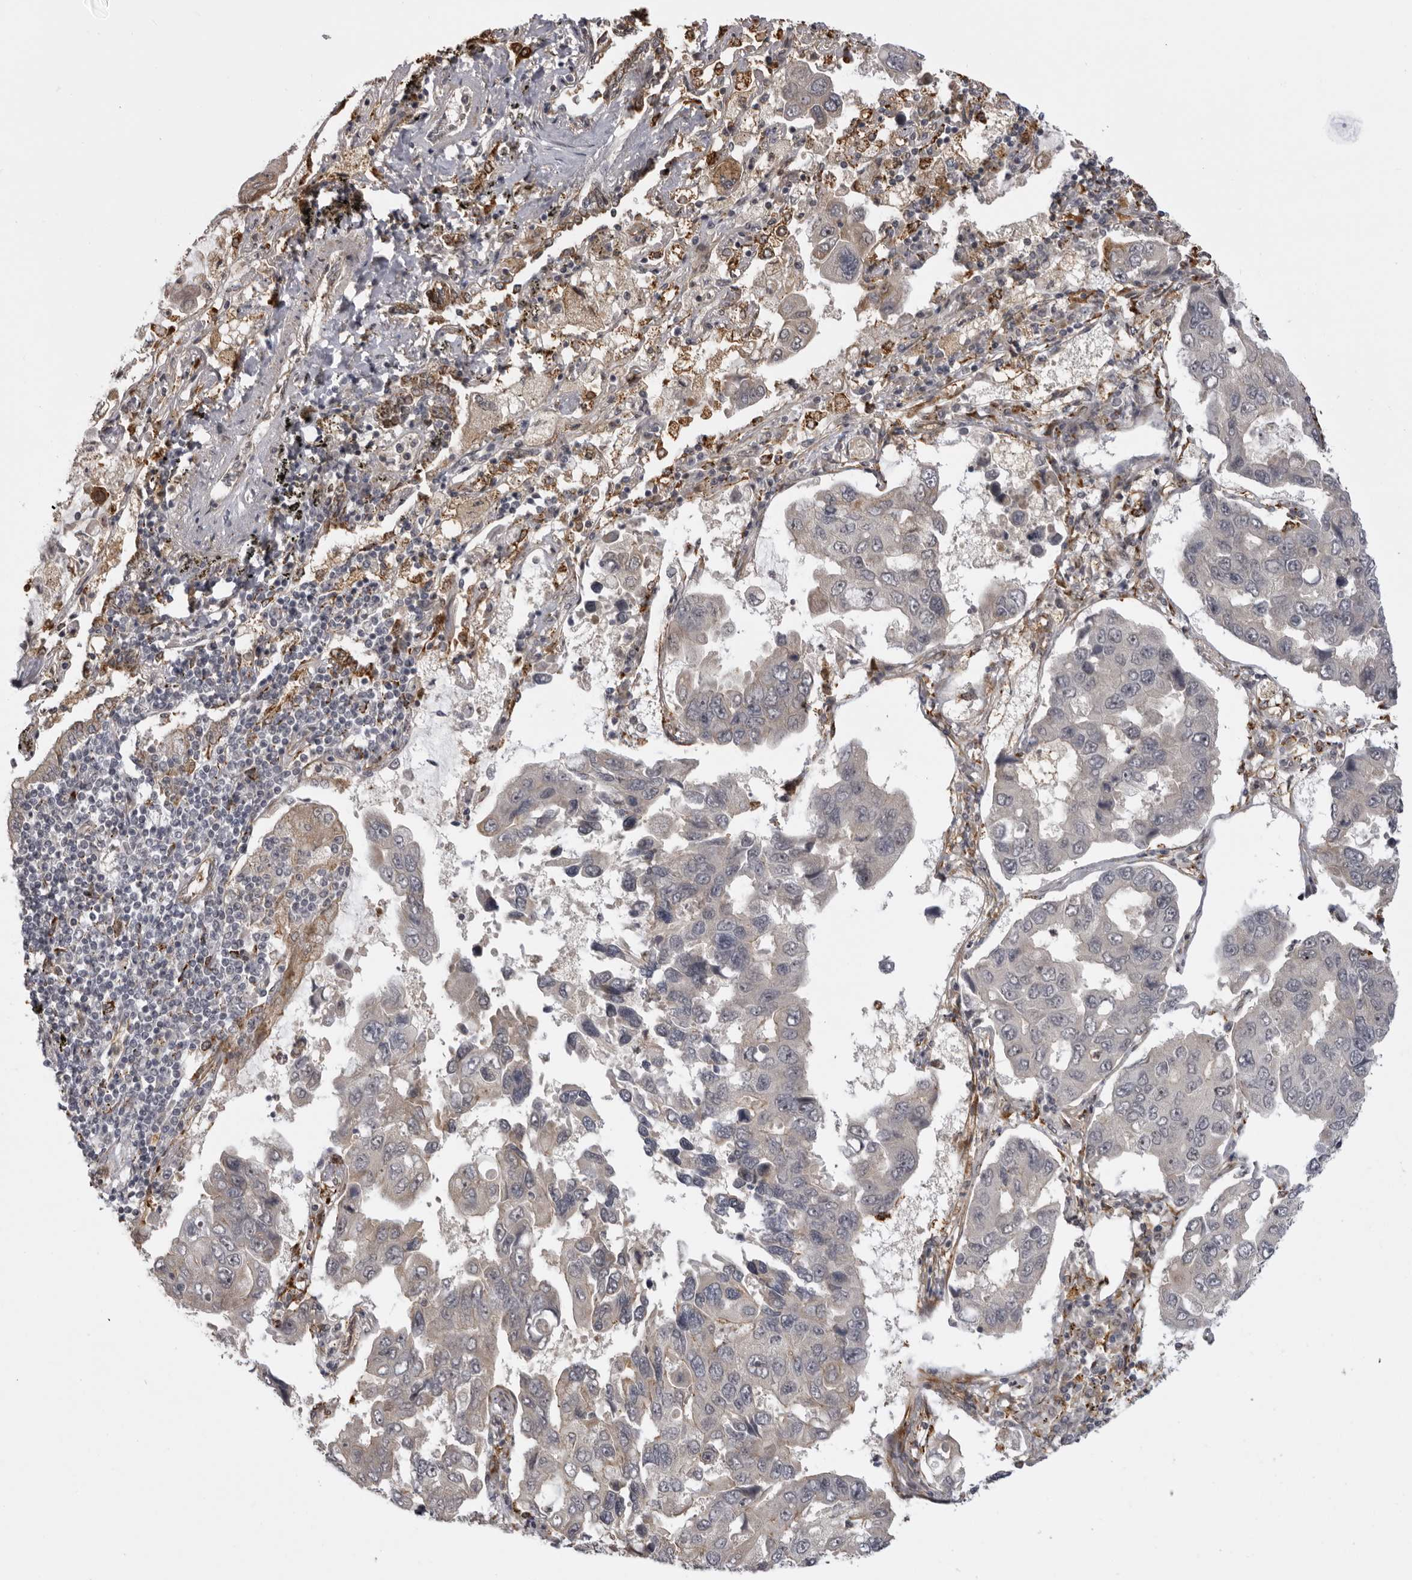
{"staining": {"intensity": "negative", "quantity": "none", "location": "none"}, "tissue": "lung cancer", "cell_type": "Tumor cells", "image_type": "cancer", "snomed": [{"axis": "morphology", "description": "Adenocarcinoma, NOS"}, {"axis": "topography", "description": "Lung"}], "caption": "An IHC histopathology image of lung adenocarcinoma is shown. There is no staining in tumor cells of lung adenocarcinoma.", "gene": "DNAH14", "patient": {"sex": "male", "age": 64}}